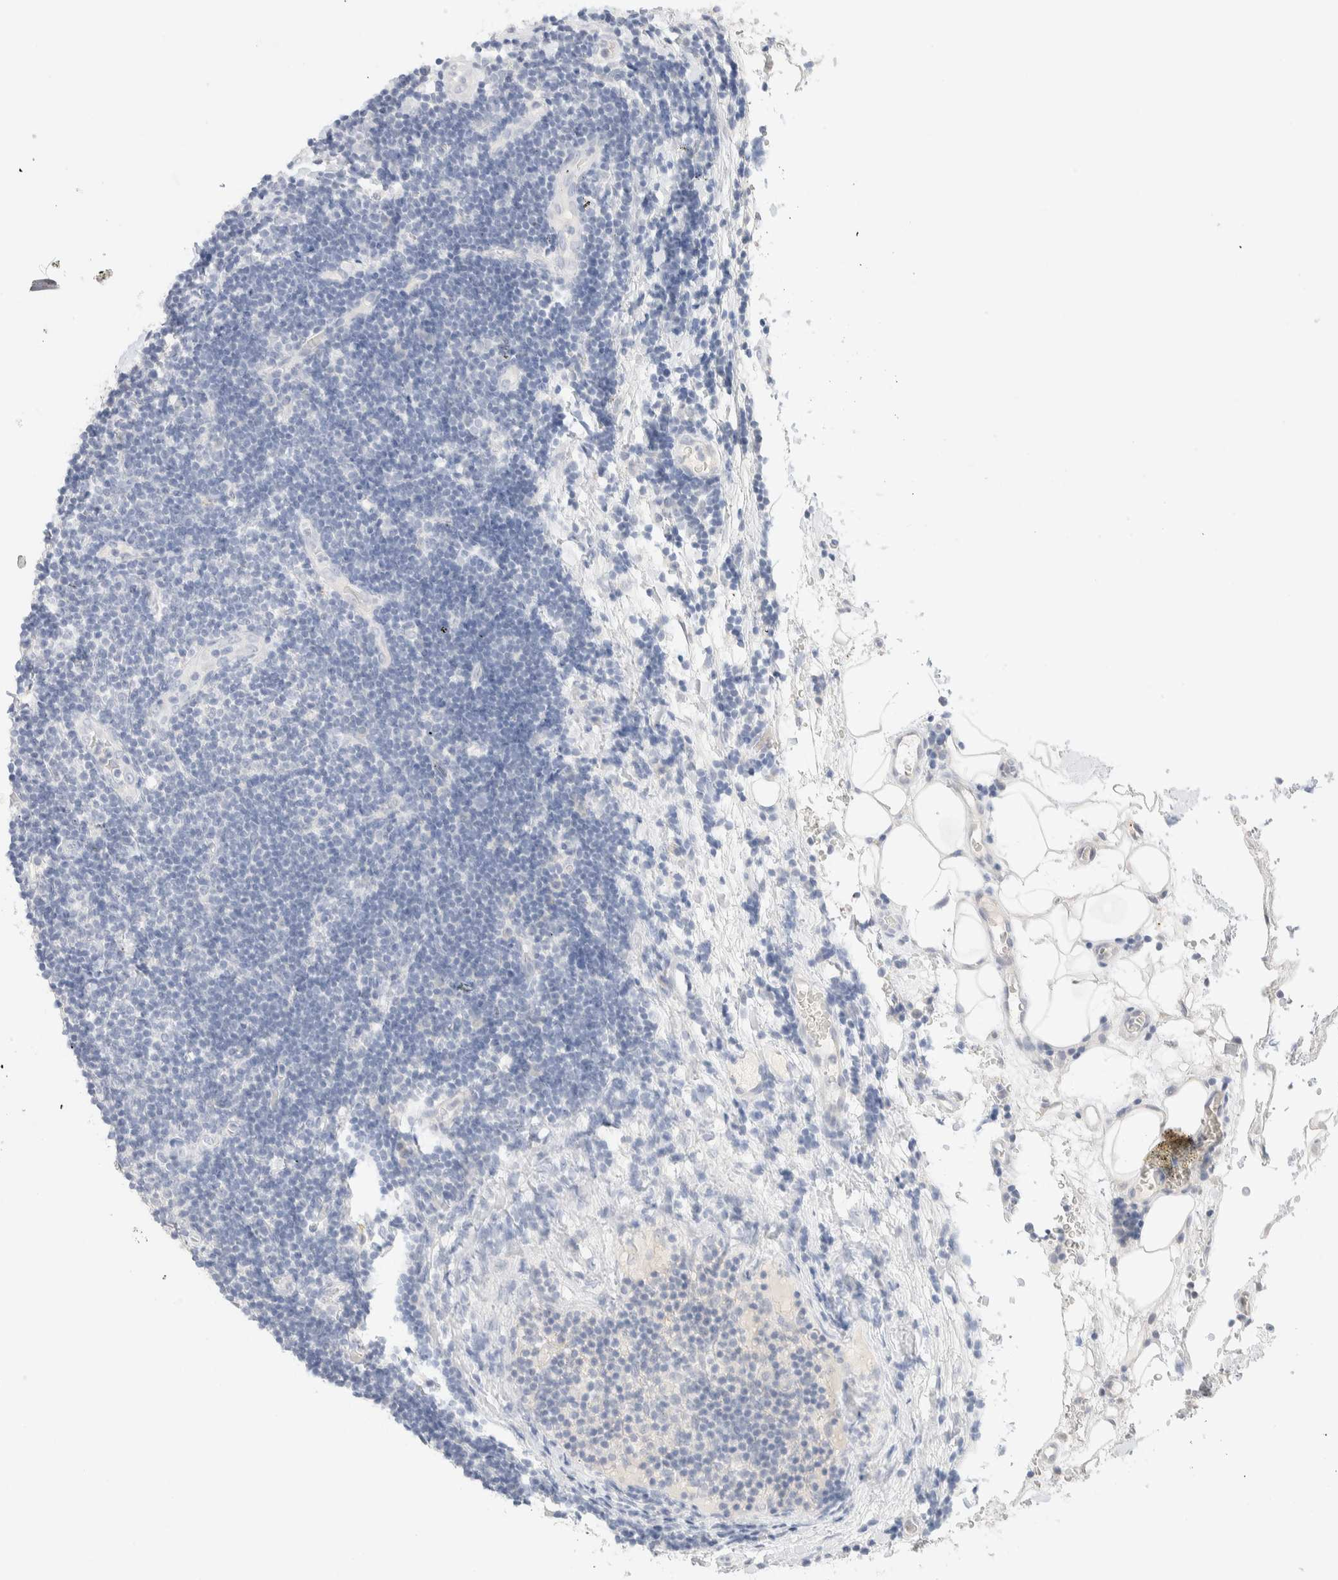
{"staining": {"intensity": "negative", "quantity": "none", "location": "none"}, "tissue": "lymphoma", "cell_type": "Tumor cells", "image_type": "cancer", "snomed": [{"axis": "morphology", "description": "Malignant lymphoma, non-Hodgkin's type, Low grade"}, {"axis": "topography", "description": "Lymph node"}], "caption": "IHC of human low-grade malignant lymphoma, non-Hodgkin's type shows no positivity in tumor cells.", "gene": "RIDA", "patient": {"sex": "male", "age": 83}}